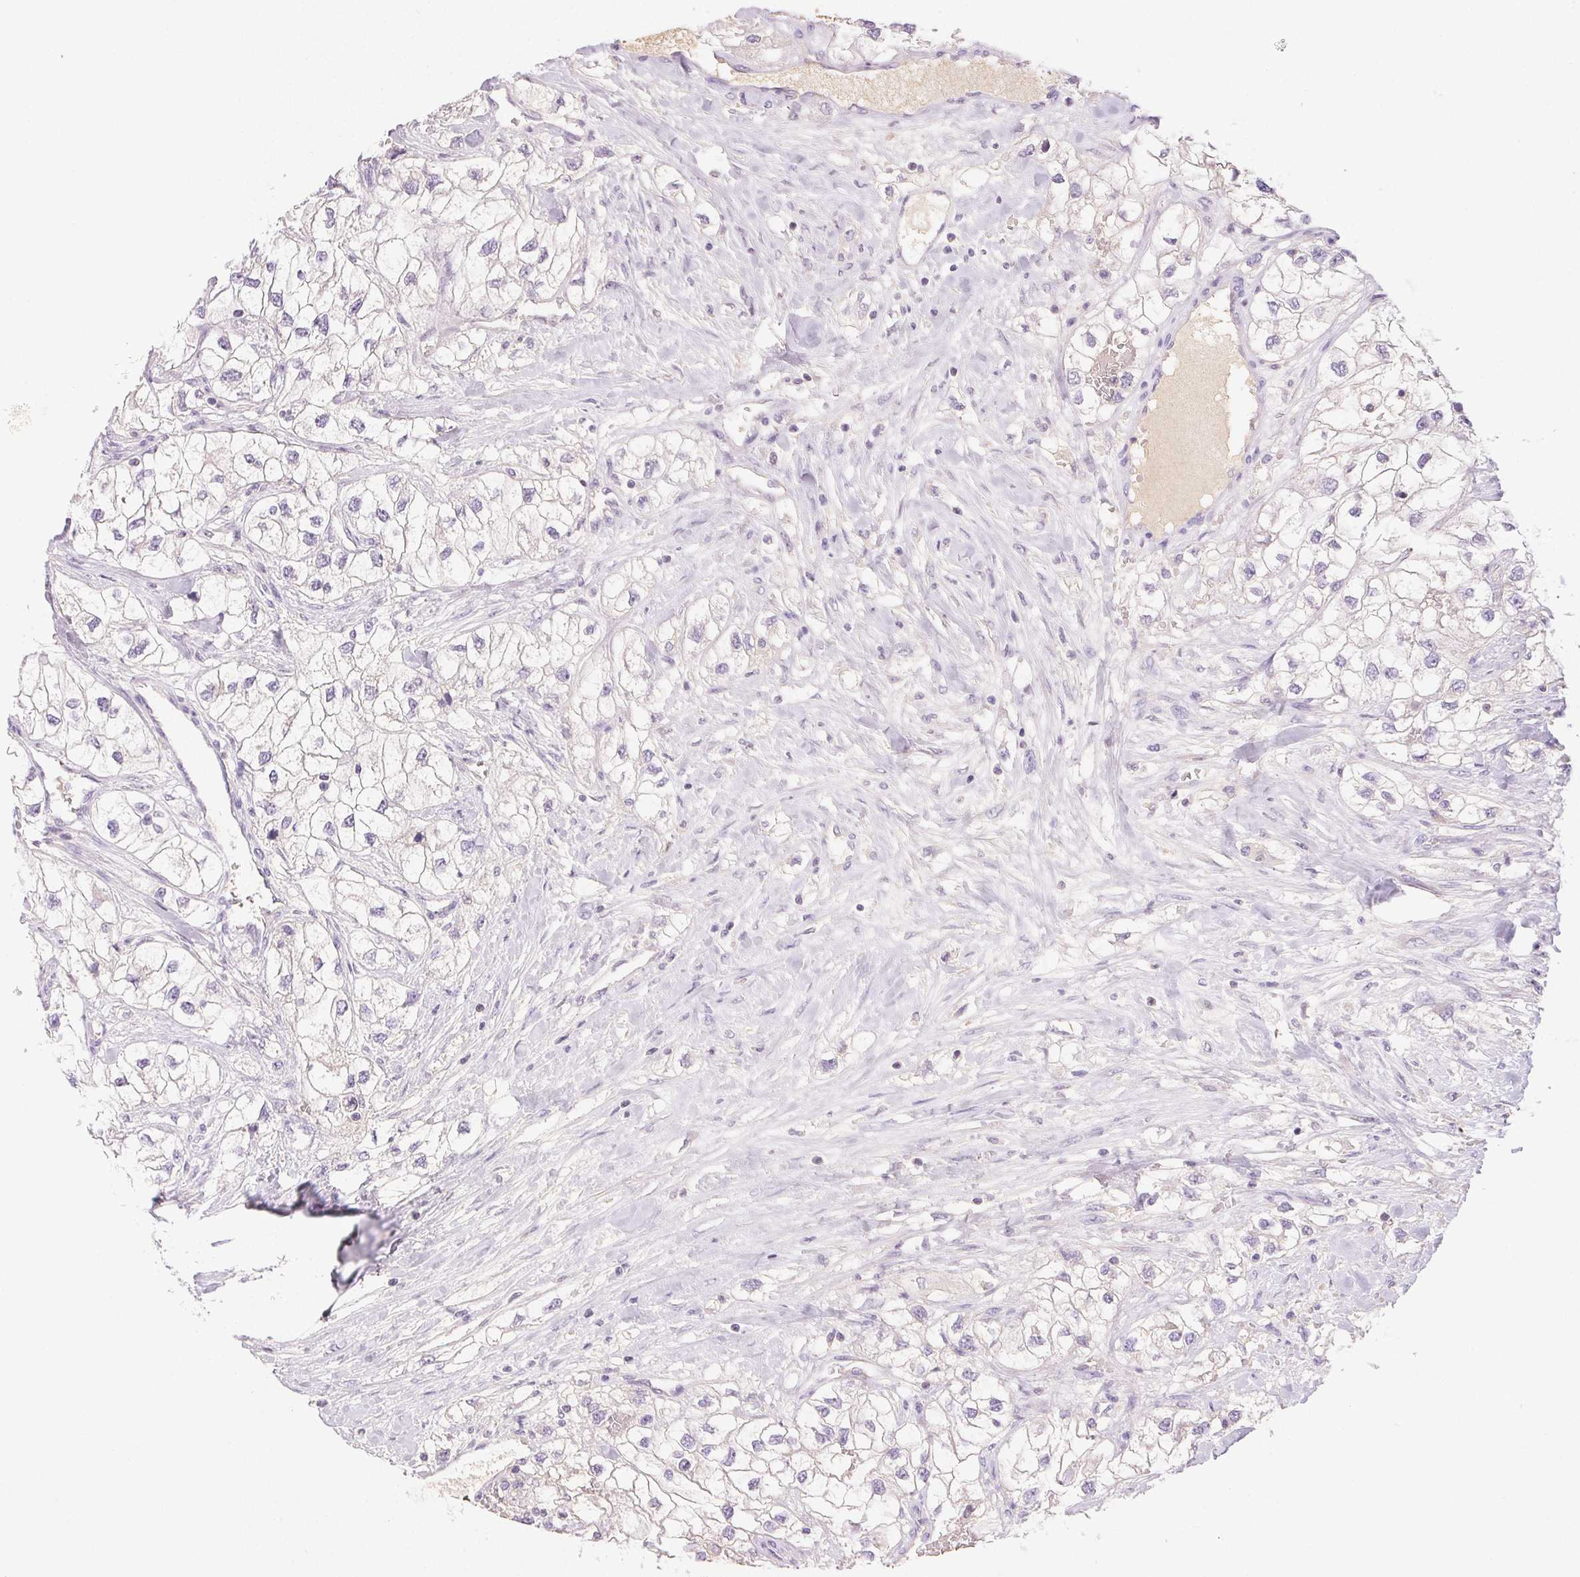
{"staining": {"intensity": "negative", "quantity": "none", "location": "none"}, "tissue": "renal cancer", "cell_type": "Tumor cells", "image_type": "cancer", "snomed": [{"axis": "morphology", "description": "Adenocarcinoma, NOS"}, {"axis": "topography", "description": "Kidney"}], "caption": "There is no significant positivity in tumor cells of renal cancer.", "gene": "PADI4", "patient": {"sex": "male", "age": 59}}